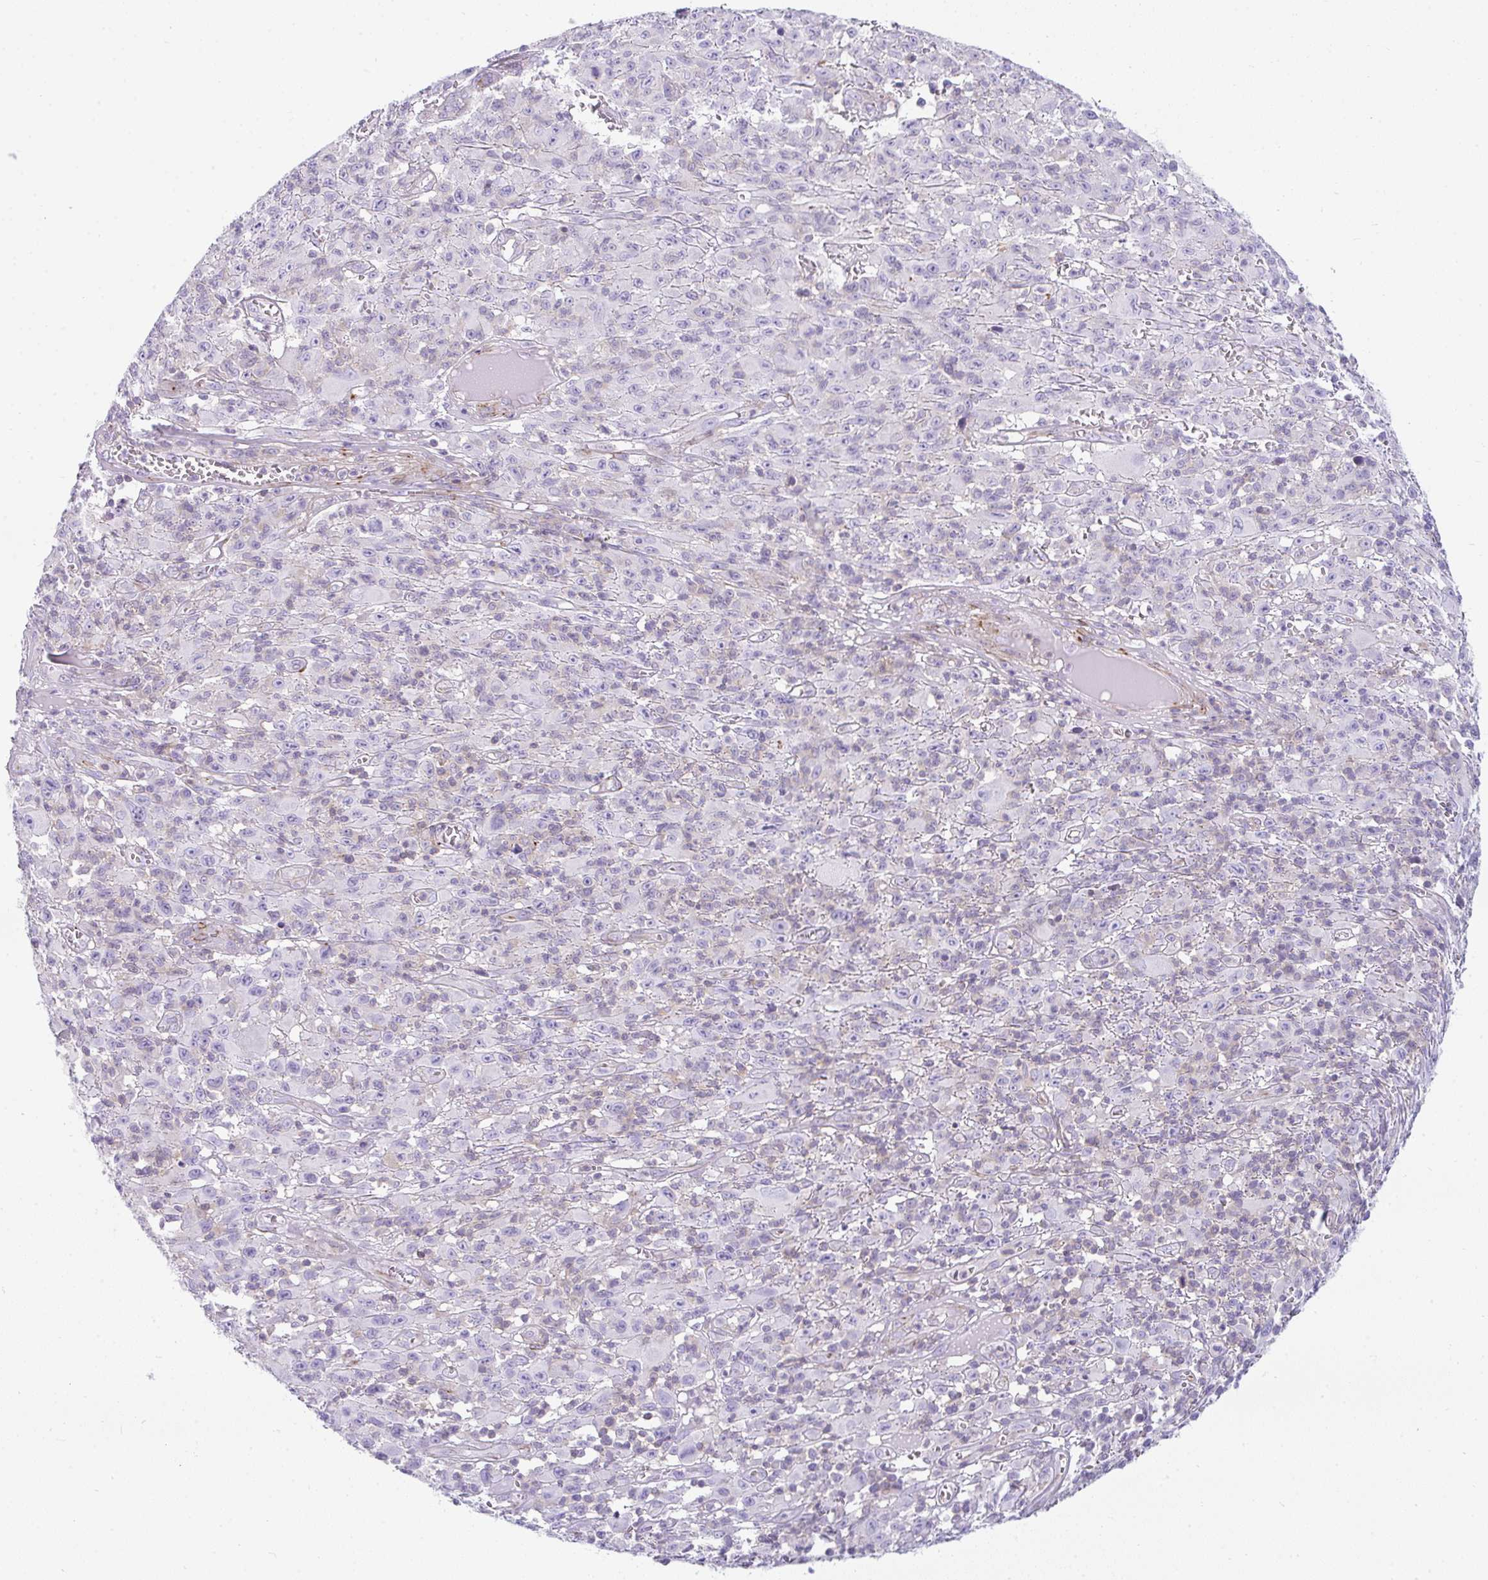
{"staining": {"intensity": "negative", "quantity": "none", "location": "none"}, "tissue": "melanoma", "cell_type": "Tumor cells", "image_type": "cancer", "snomed": [{"axis": "morphology", "description": "Malignant melanoma, NOS"}, {"axis": "topography", "description": "Skin"}], "caption": "Immunohistochemical staining of human malignant melanoma shows no significant expression in tumor cells. (Stains: DAB immunohistochemistry with hematoxylin counter stain, Microscopy: brightfield microscopy at high magnification).", "gene": "CDRT15", "patient": {"sex": "male", "age": 46}}